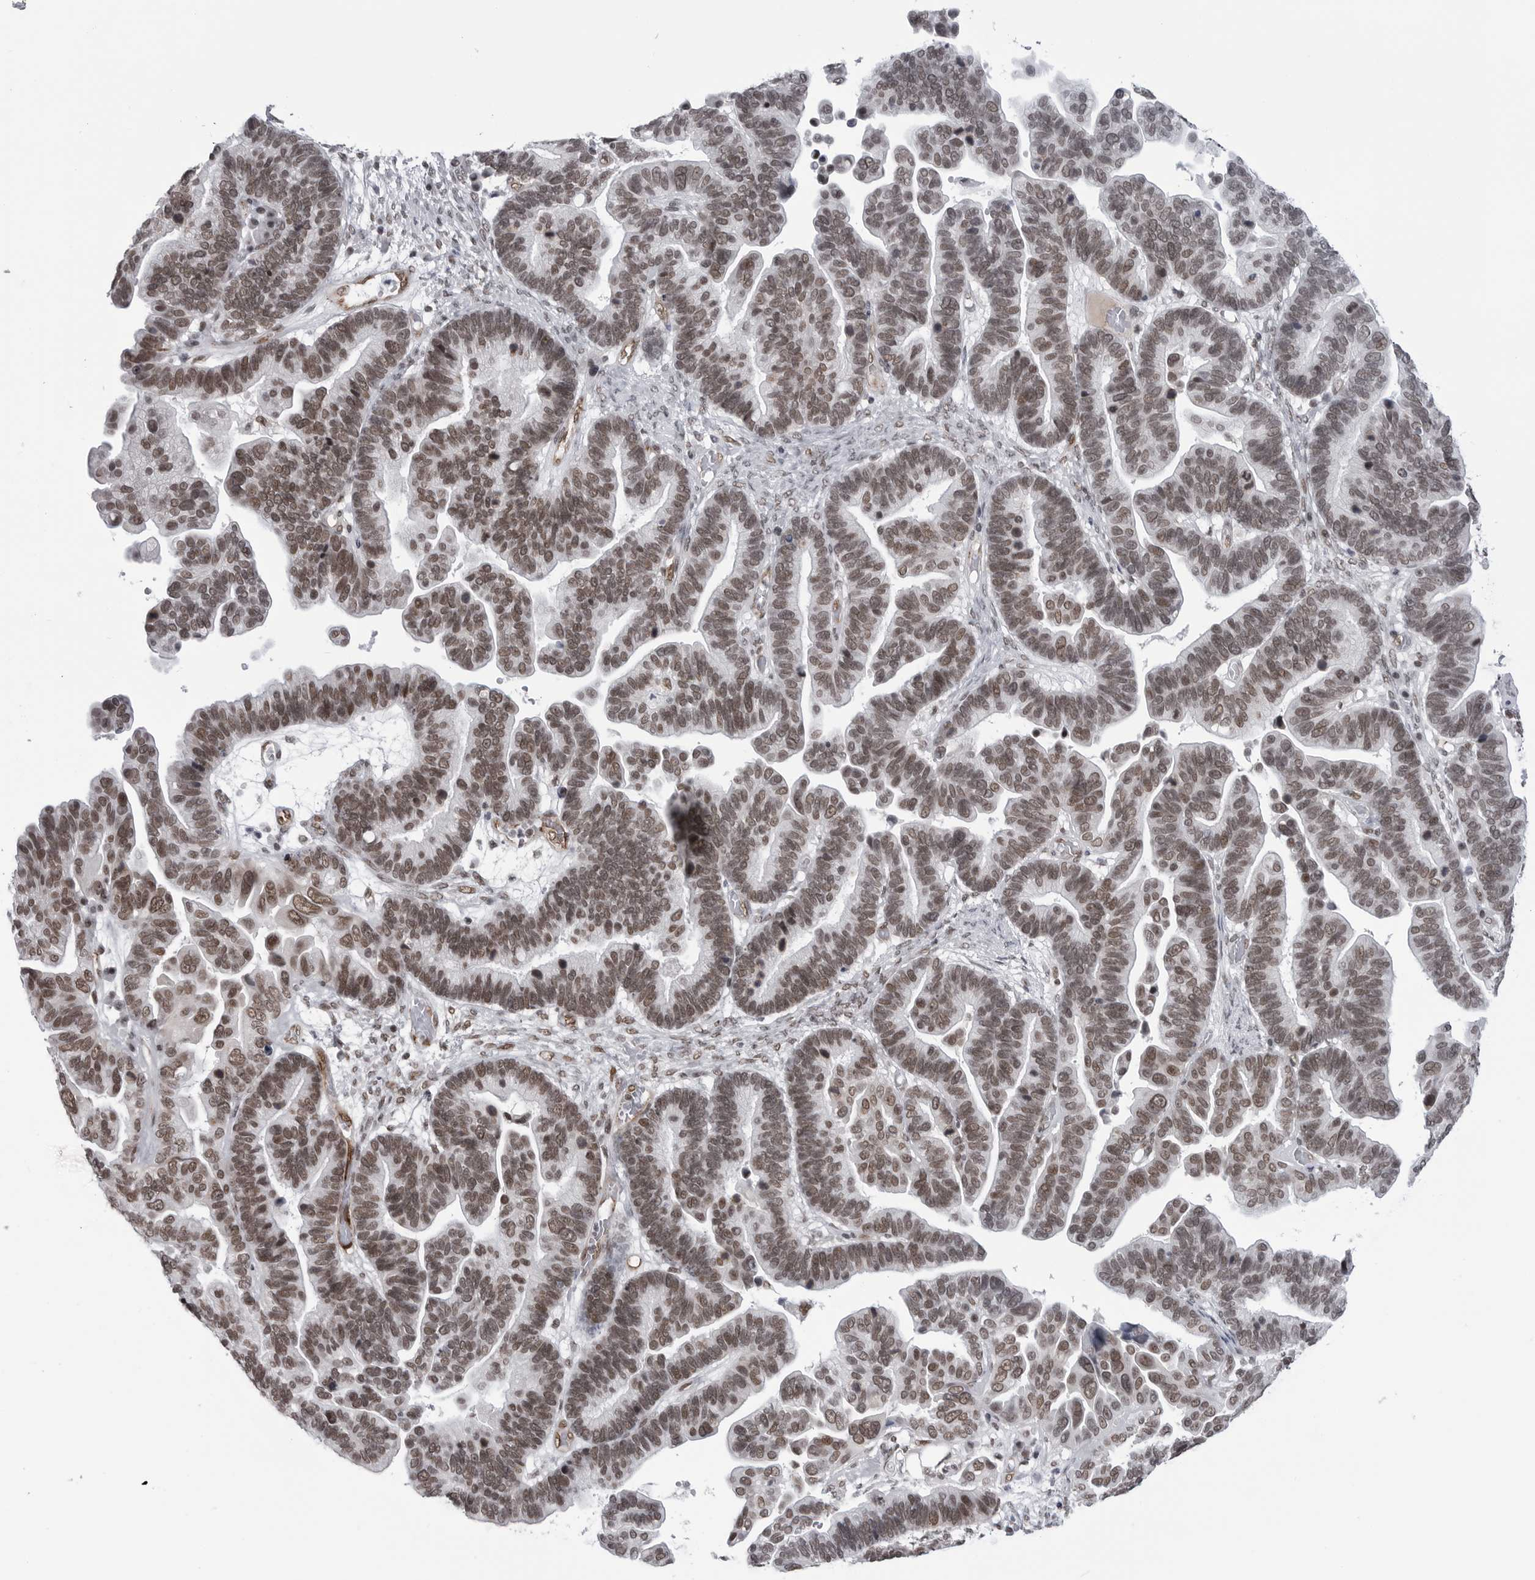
{"staining": {"intensity": "moderate", "quantity": ">75%", "location": "nuclear"}, "tissue": "ovarian cancer", "cell_type": "Tumor cells", "image_type": "cancer", "snomed": [{"axis": "morphology", "description": "Cystadenocarcinoma, serous, NOS"}, {"axis": "topography", "description": "Ovary"}], "caption": "A photomicrograph showing moderate nuclear expression in about >75% of tumor cells in ovarian serous cystadenocarcinoma, as visualized by brown immunohistochemical staining.", "gene": "RNF26", "patient": {"sex": "female", "age": 56}}